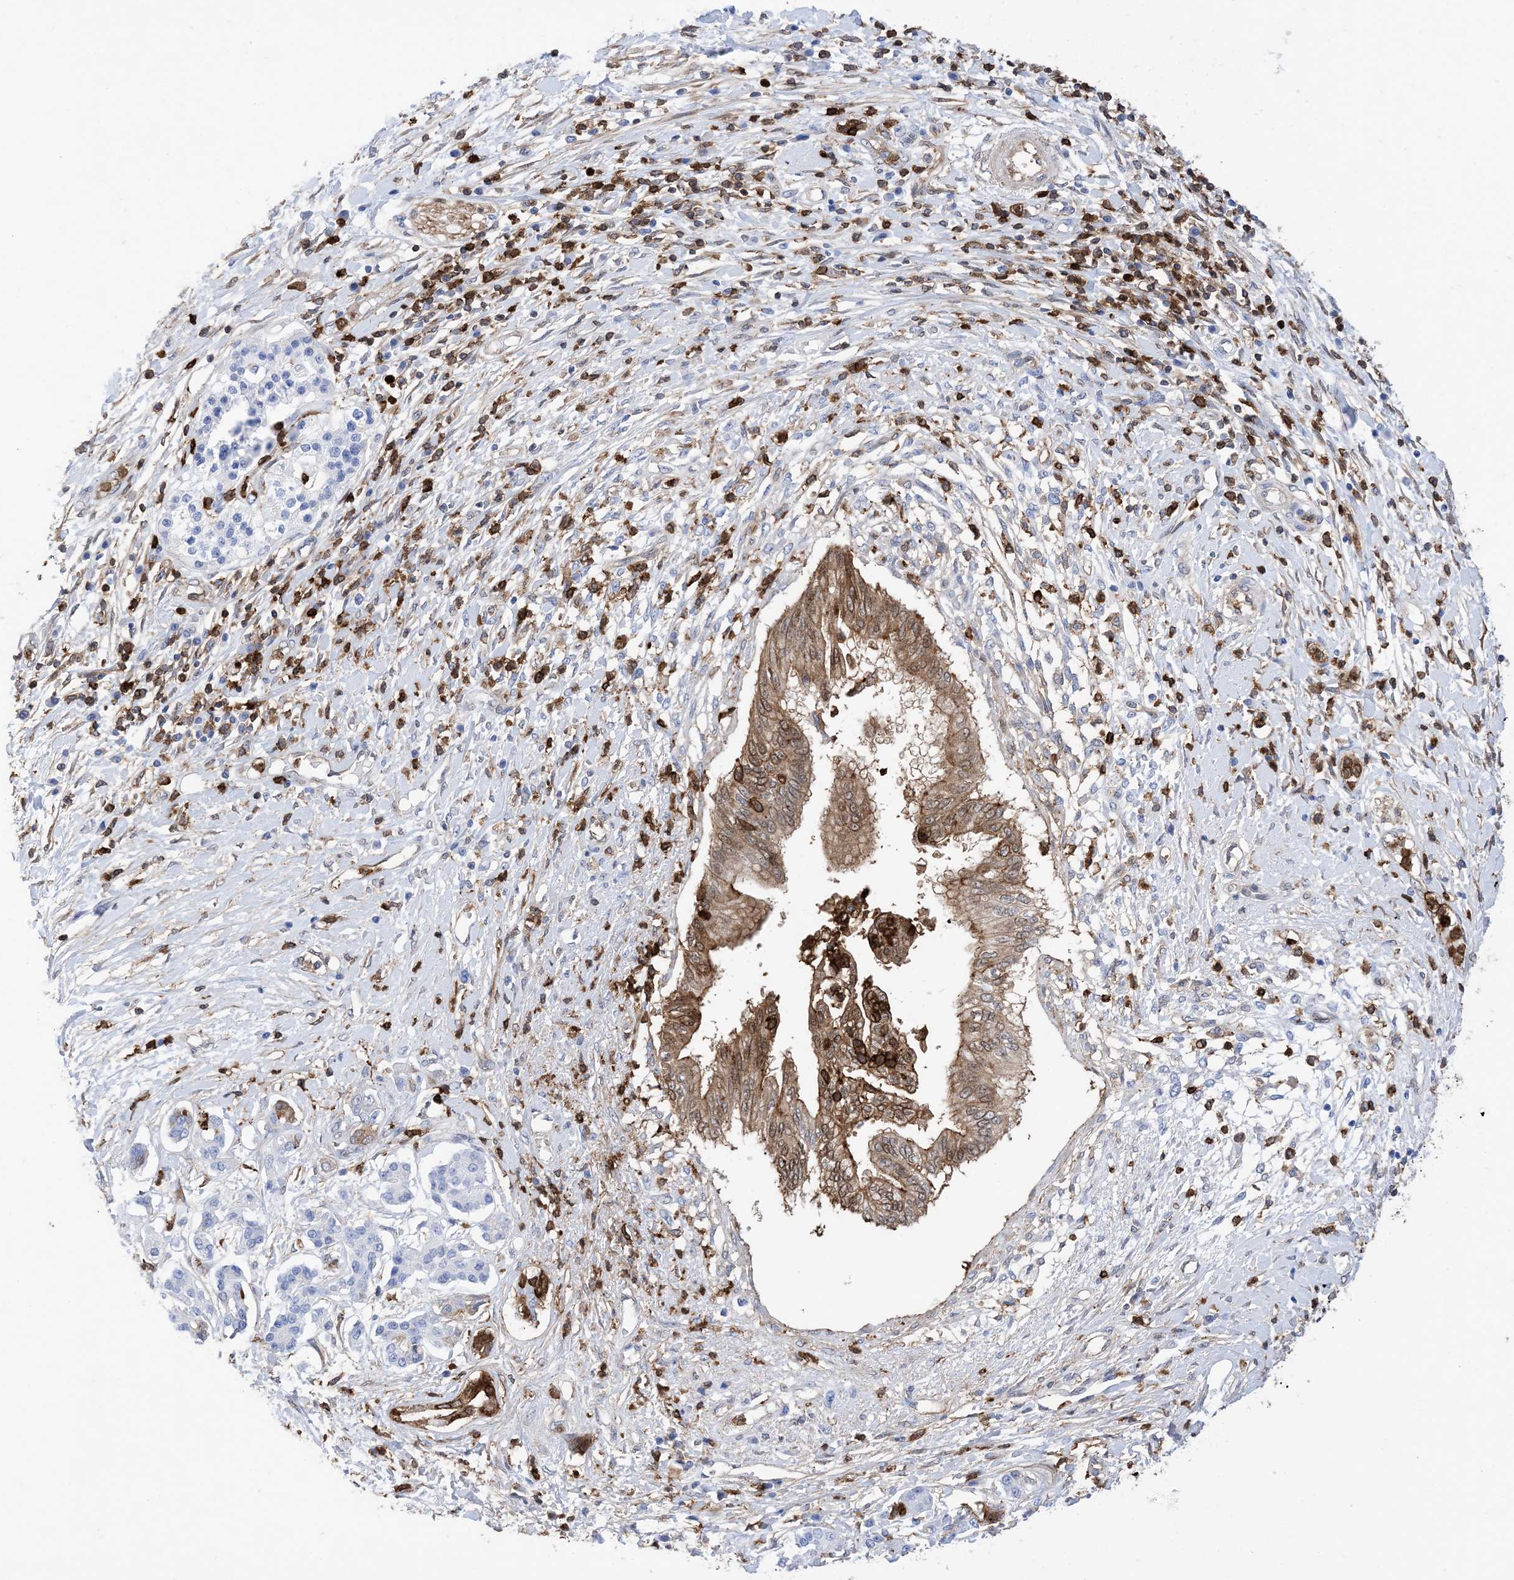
{"staining": {"intensity": "moderate", "quantity": ">75%", "location": "cytoplasmic/membranous,nuclear"}, "tissue": "pancreatic cancer", "cell_type": "Tumor cells", "image_type": "cancer", "snomed": [{"axis": "morphology", "description": "Adenocarcinoma, NOS"}, {"axis": "topography", "description": "Pancreas"}], "caption": "Tumor cells show medium levels of moderate cytoplasmic/membranous and nuclear expression in about >75% of cells in human adenocarcinoma (pancreatic). The protein is shown in brown color, while the nuclei are stained blue.", "gene": "ANXA1", "patient": {"sex": "female", "age": 56}}